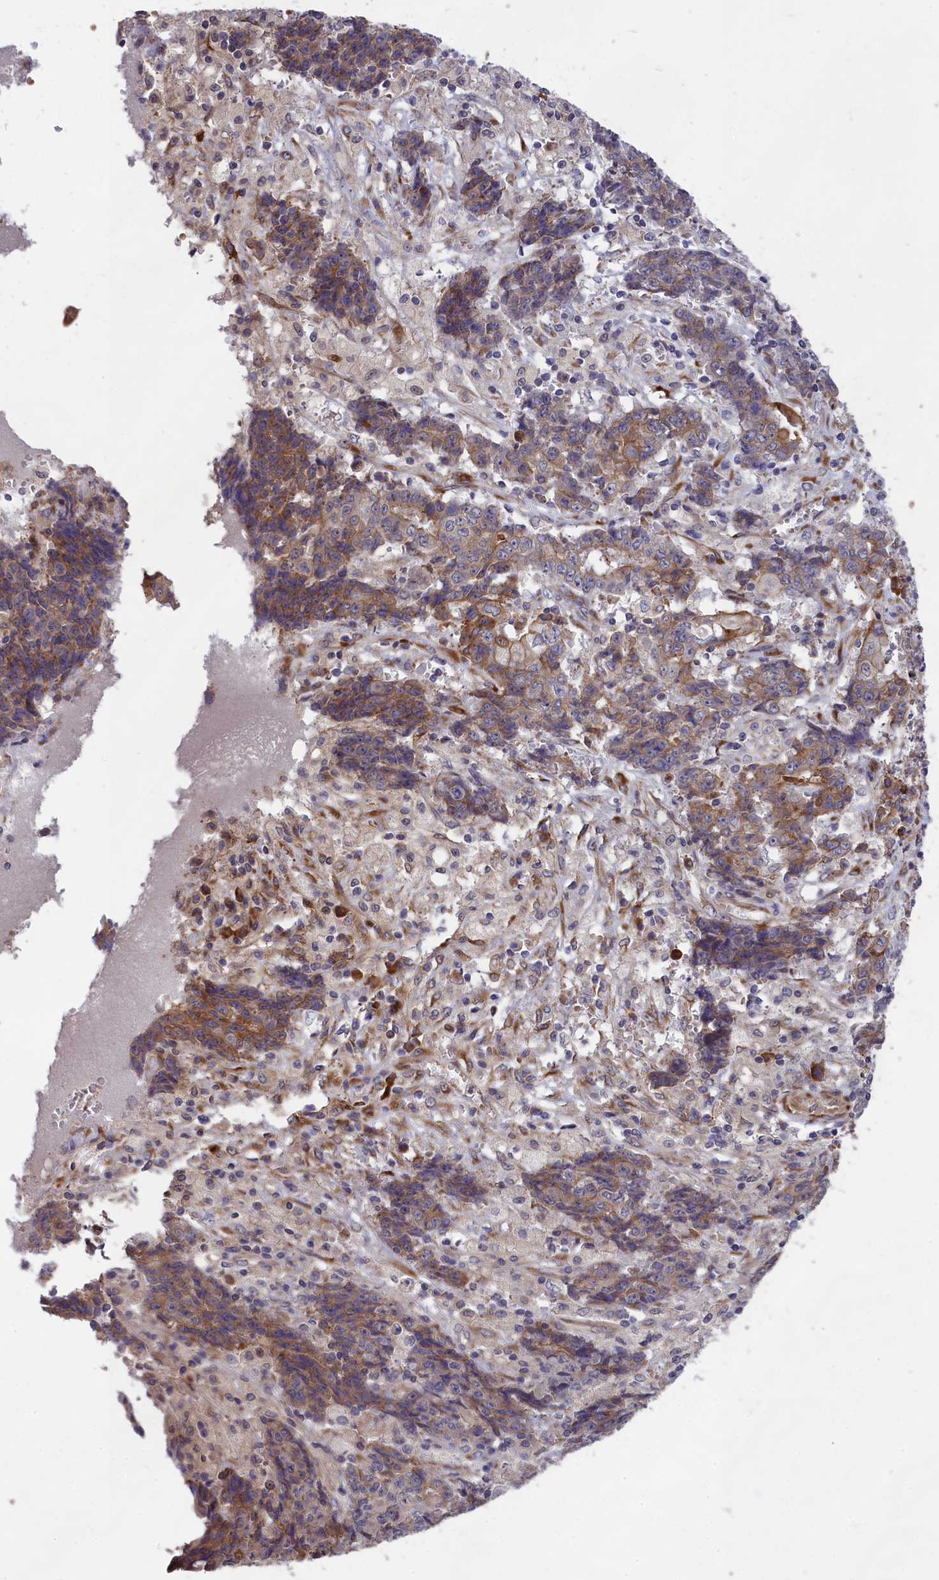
{"staining": {"intensity": "moderate", "quantity": "25%-75%", "location": "cytoplasmic/membranous"}, "tissue": "ovarian cancer", "cell_type": "Tumor cells", "image_type": "cancer", "snomed": [{"axis": "morphology", "description": "Carcinoma, endometroid"}, {"axis": "topography", "description": "Ovary"}], "caption": "This image reveals IHC staining of human endometroid carcinoma (ovarian), with medium moderate cytoplasmic/membranous staining in approximately 25%-75% of tumor cells.", "gene": "DDX60L", "patient": {"sex": "female", "age": 42}}